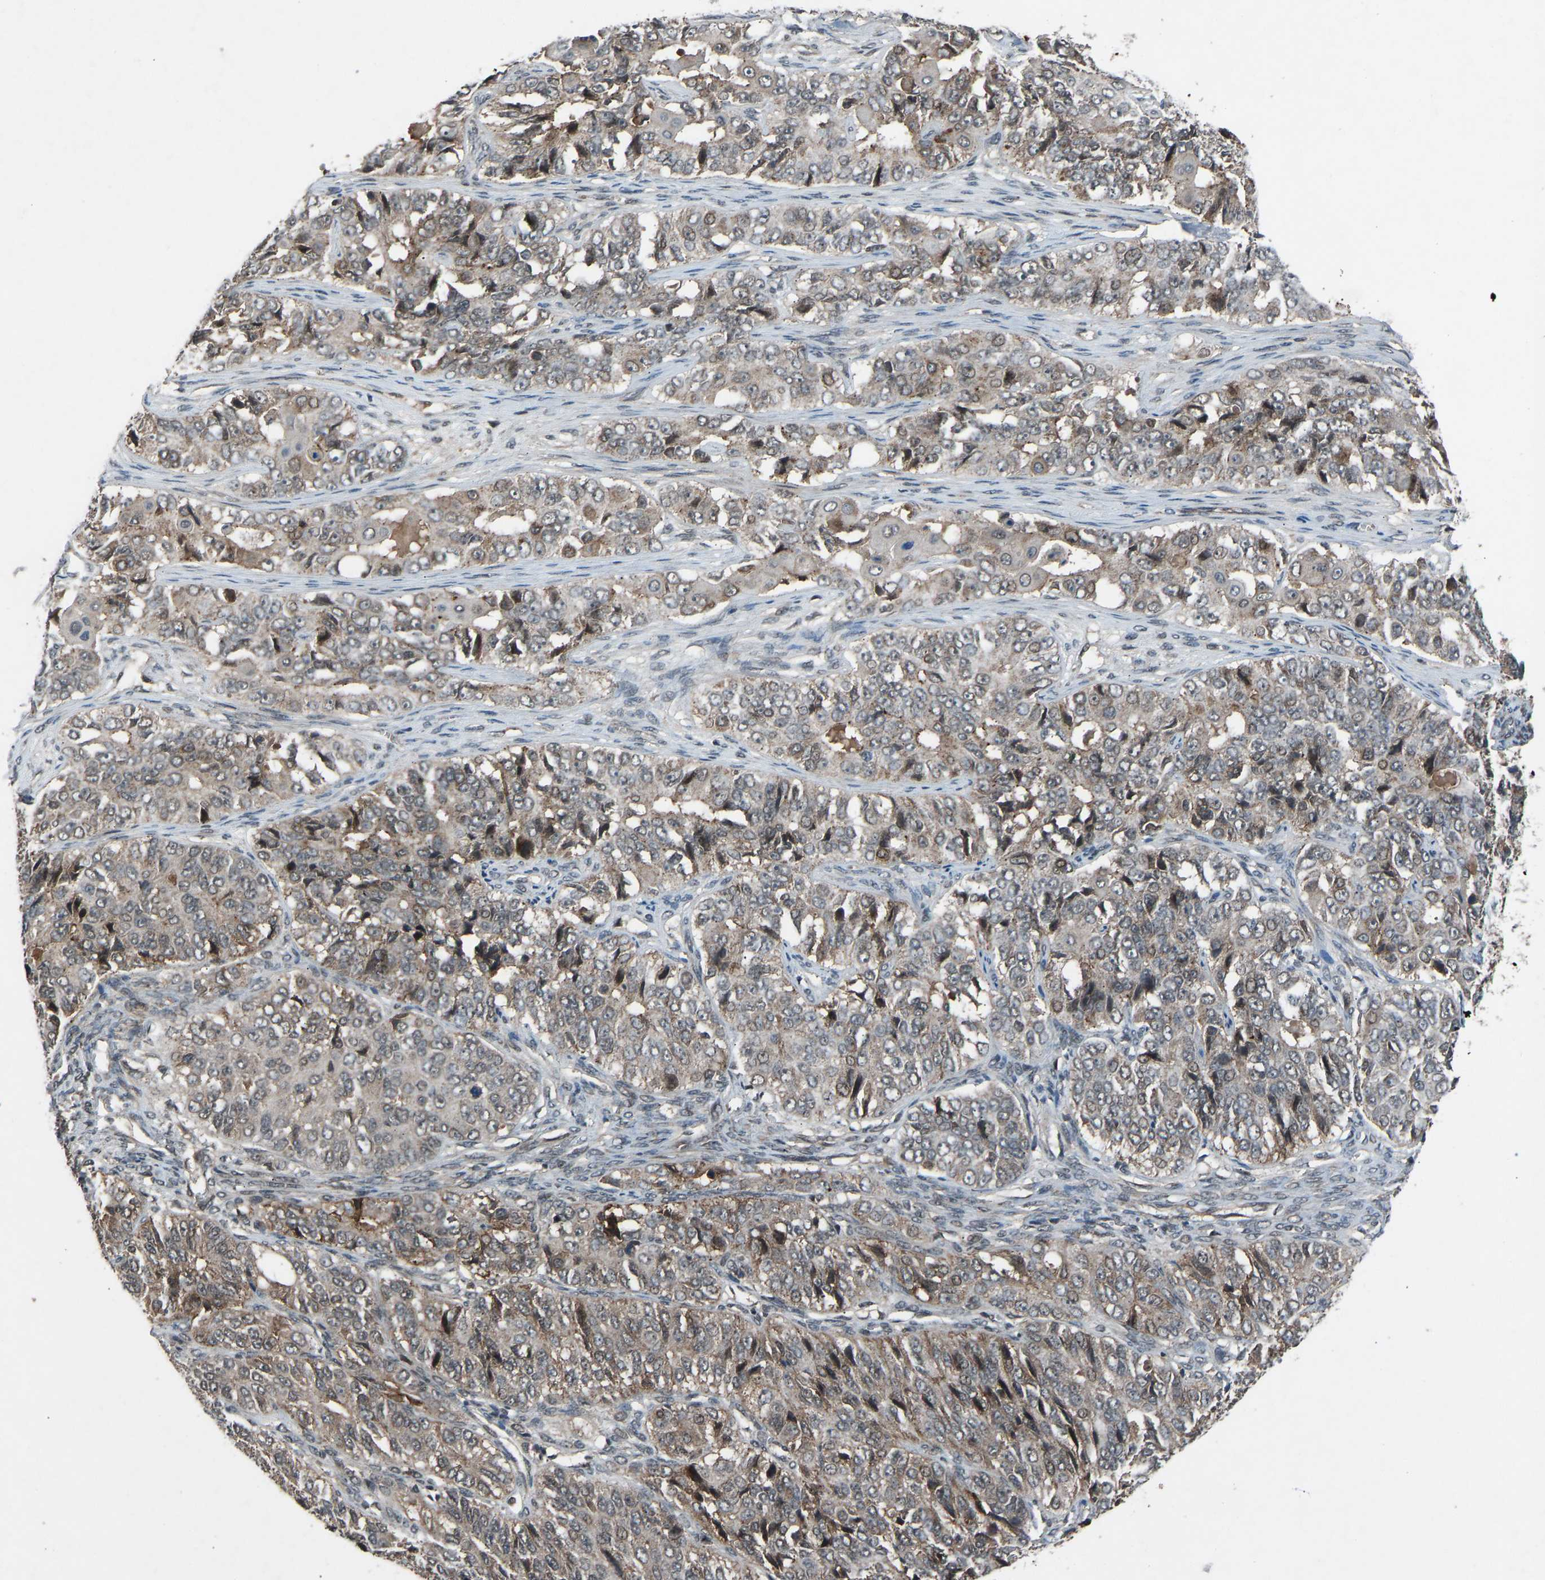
{"staining": {"intensity": "weak", "quantity": ">75%", "location": "cytoplasmic/membranous"}, "tissue": "ovarian cancer", "cell_type": "Tumor cells", "image_type": "cancer", "snomed": [{"axis": "morphology", "description": "Carcinoma, endometroid"}, {"axis": "topography", "description": "Ovary"}], "caption": "IHC histopathology image of human ovarian endometroid carcinoma stained for a protein (brown), which shows low levels of weak cytoplasmic/membranous expression in about >75% of tumor cells.", "gene": "SLC43A1", "patient": {"sex": "female", "age": 51}}